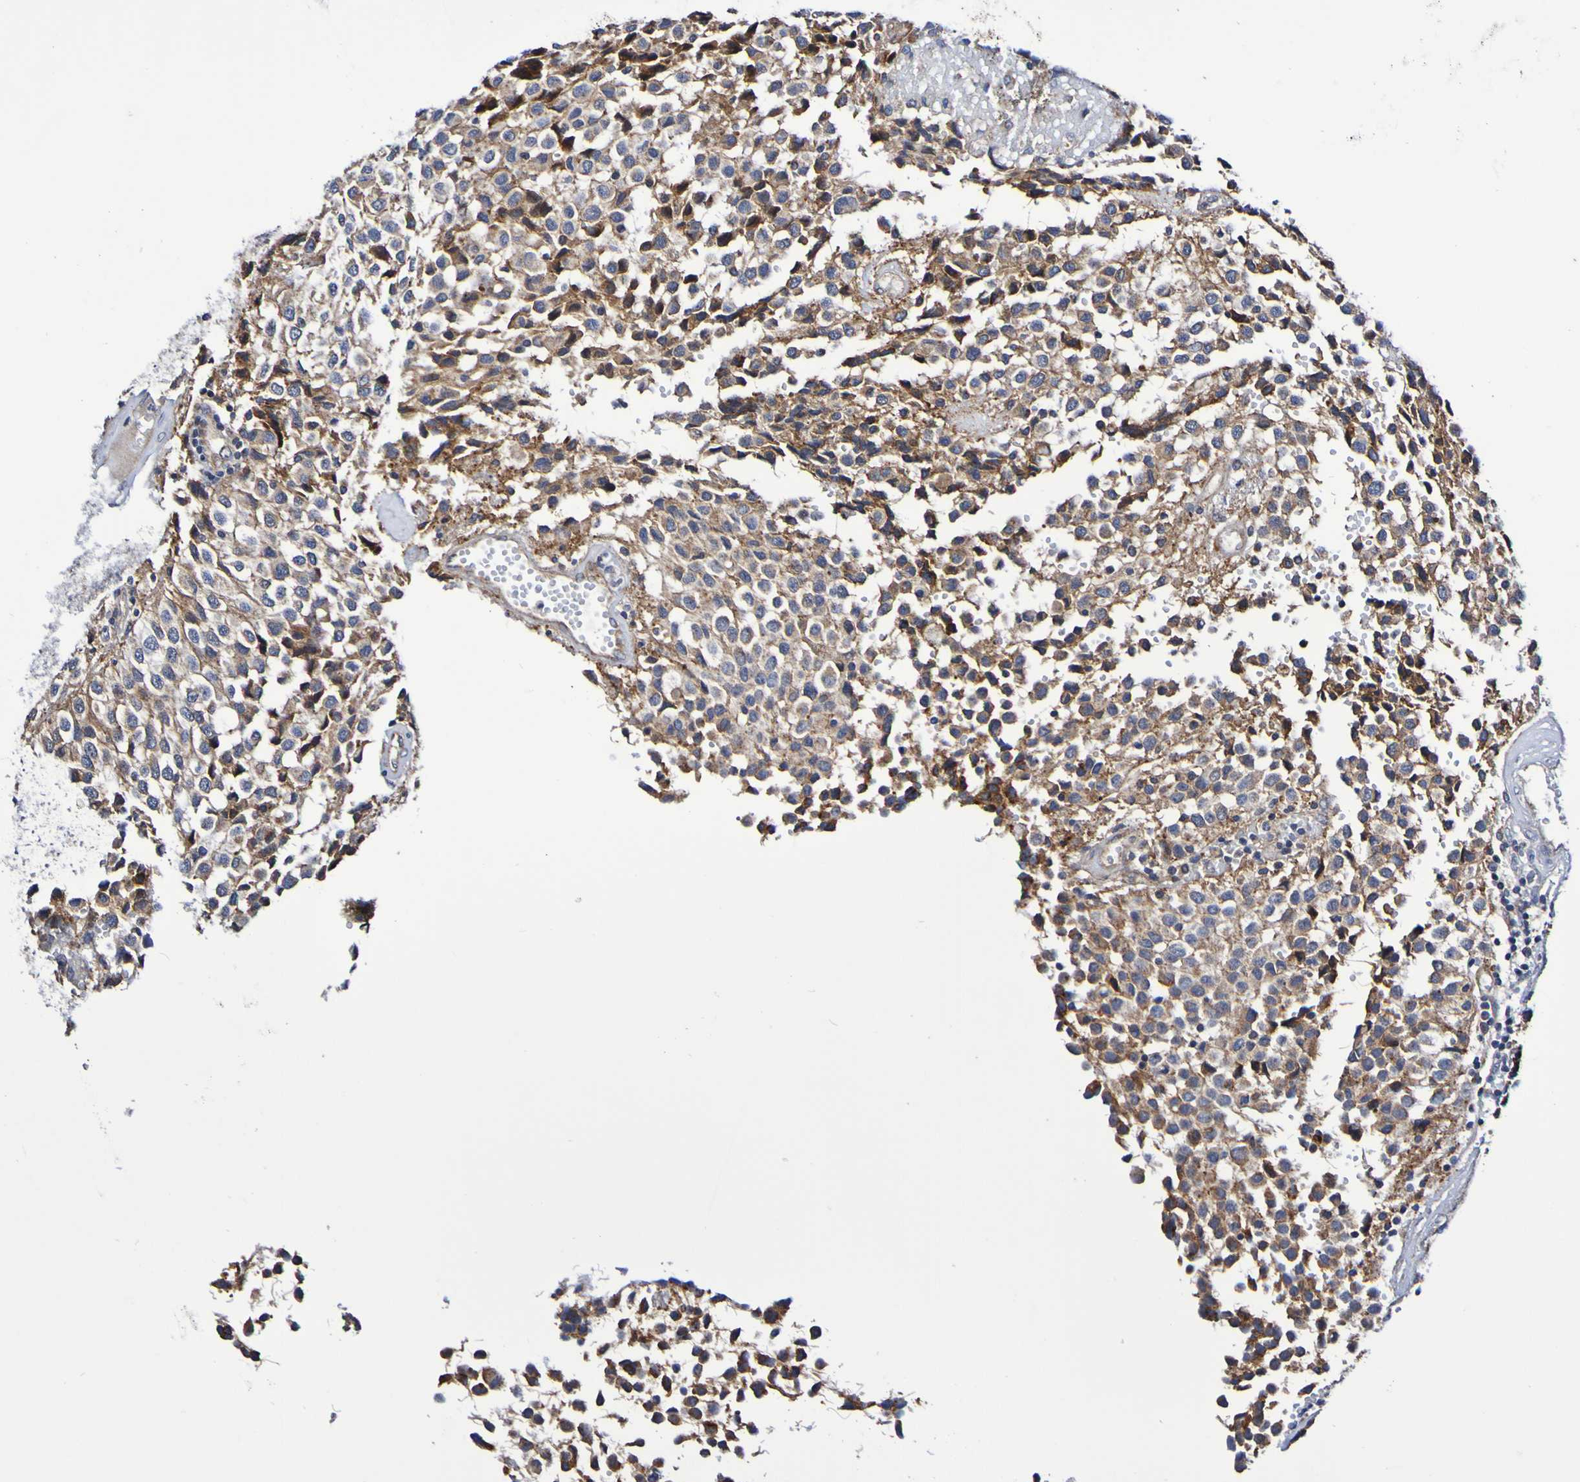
{"staining": {"intensity": "weak", "quantity": ">75%", "location": "cytoplasmic/membranous"}, "tissue": "glioma", "cell_type": "Tumor cells", "image_type": "cancer", "snomed": [{"axis": "morphology", "description": "Glioma, malignant, High grade"}, {"axis": "topography", "description": "Brain"}], "caption": "This histopathology image reveals malignant glioma (high-grade) stained with immunohistochemistry (IHC) to label a protein in brown. The cytoplasmic/membranous of tumor cells show weak positivity for the protein. Nuclei are counter-stained blue.", "gene": "GJB1", "patient": {"sex": "male", "age": 32}}